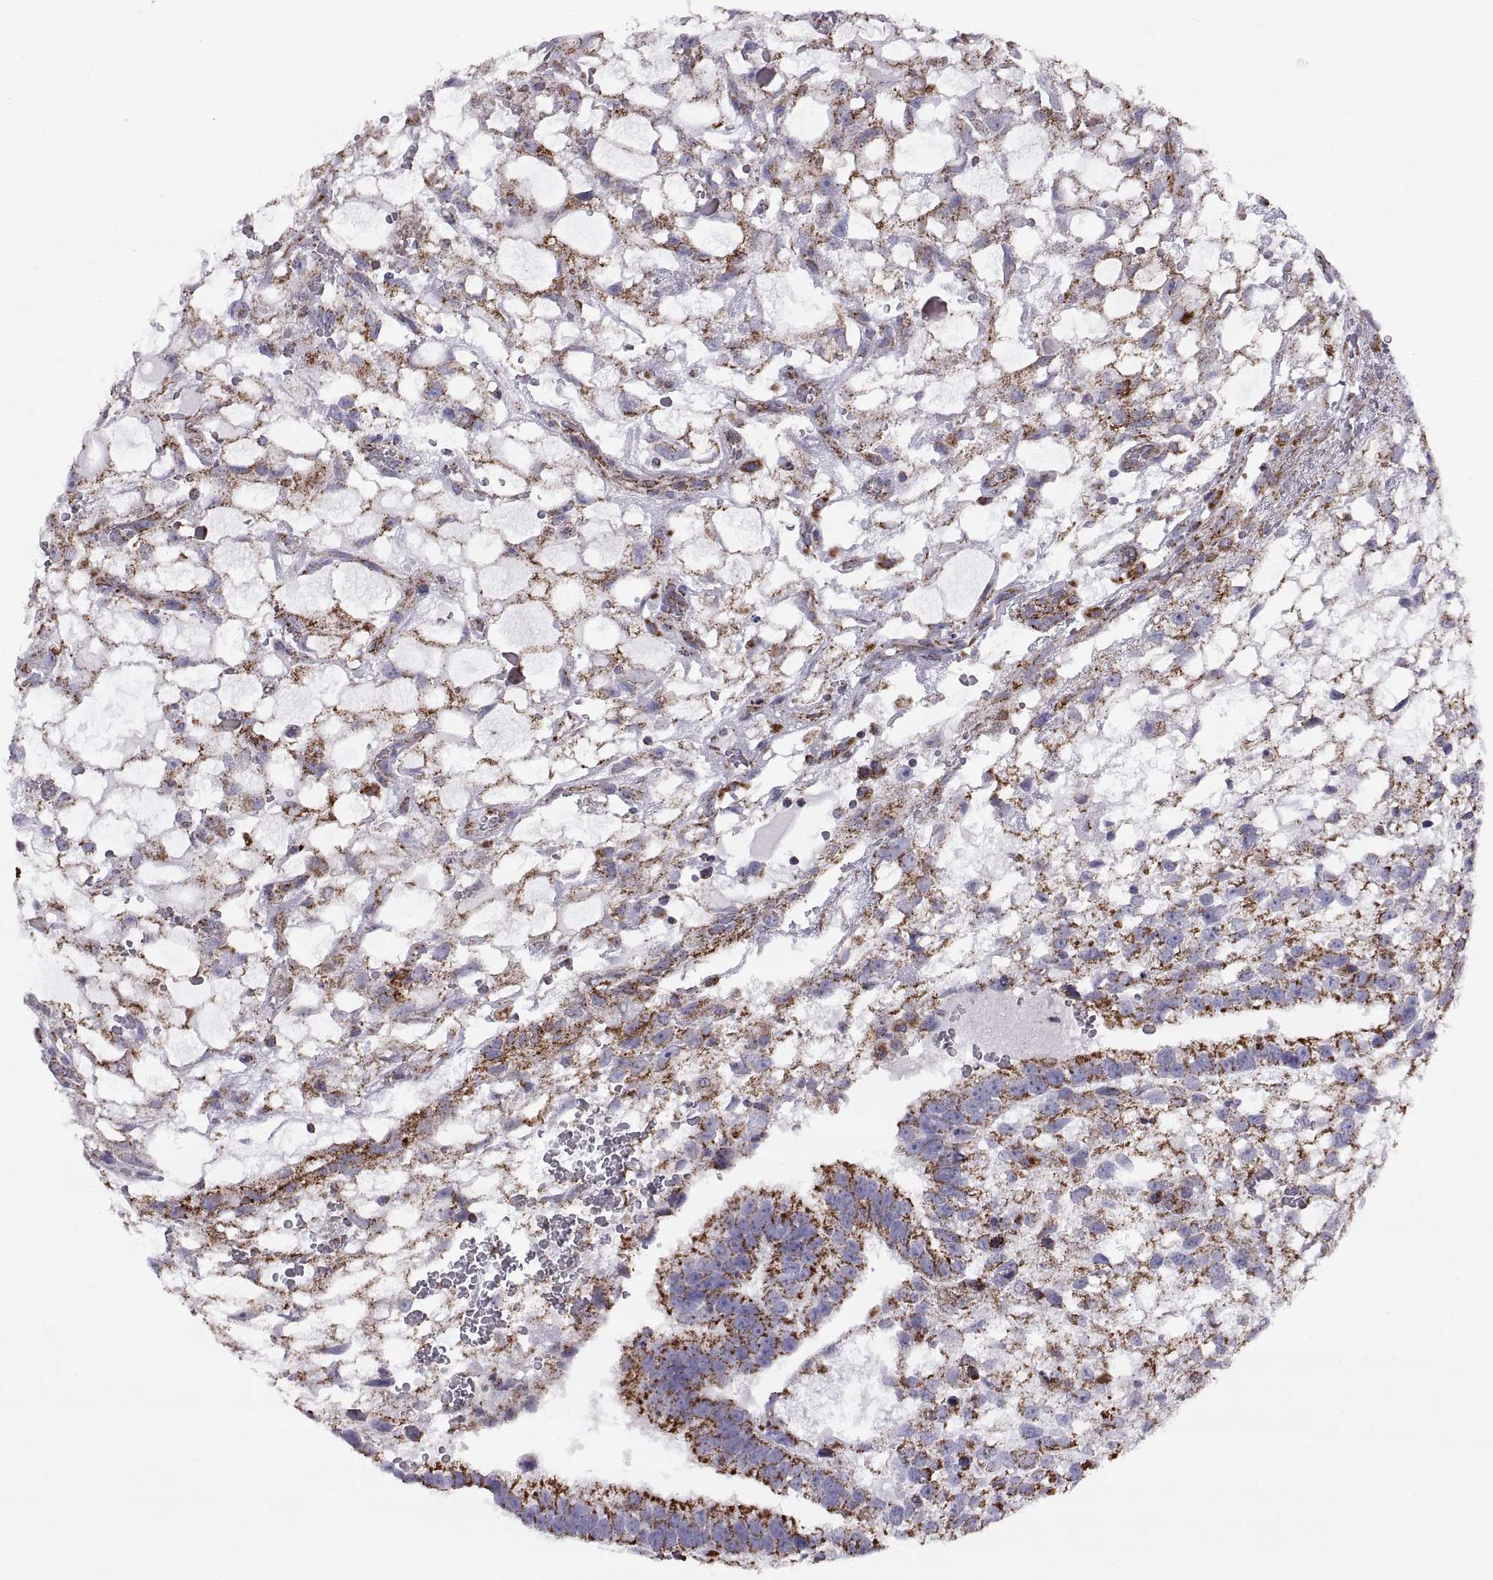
{"staining": {"intensity": "strong", "quantity": "25%-75%", "location": "cytoplasmic/membranous"}, "tissue": "testis cancer", "cell_type": "Tumor cells", "image_type": "cancer", "snomed": [{"axis": "morphology", "description": "Normal tissue, NOS"}, {"axis": "morphology", "description": "Carcinoma, Embryonal, NOS"}, {"axis": "topography", "description": "Testis"}, {"axis": "topography", "description": "Epididymis"}], "caption": "A high amount of strong cytoplasmic/membranous positivity is seen in about 25%-75% of tumor cells in testis cancer tissue.", "gene": "ARSD", "patient": {"sex": "male", "age": 32}}